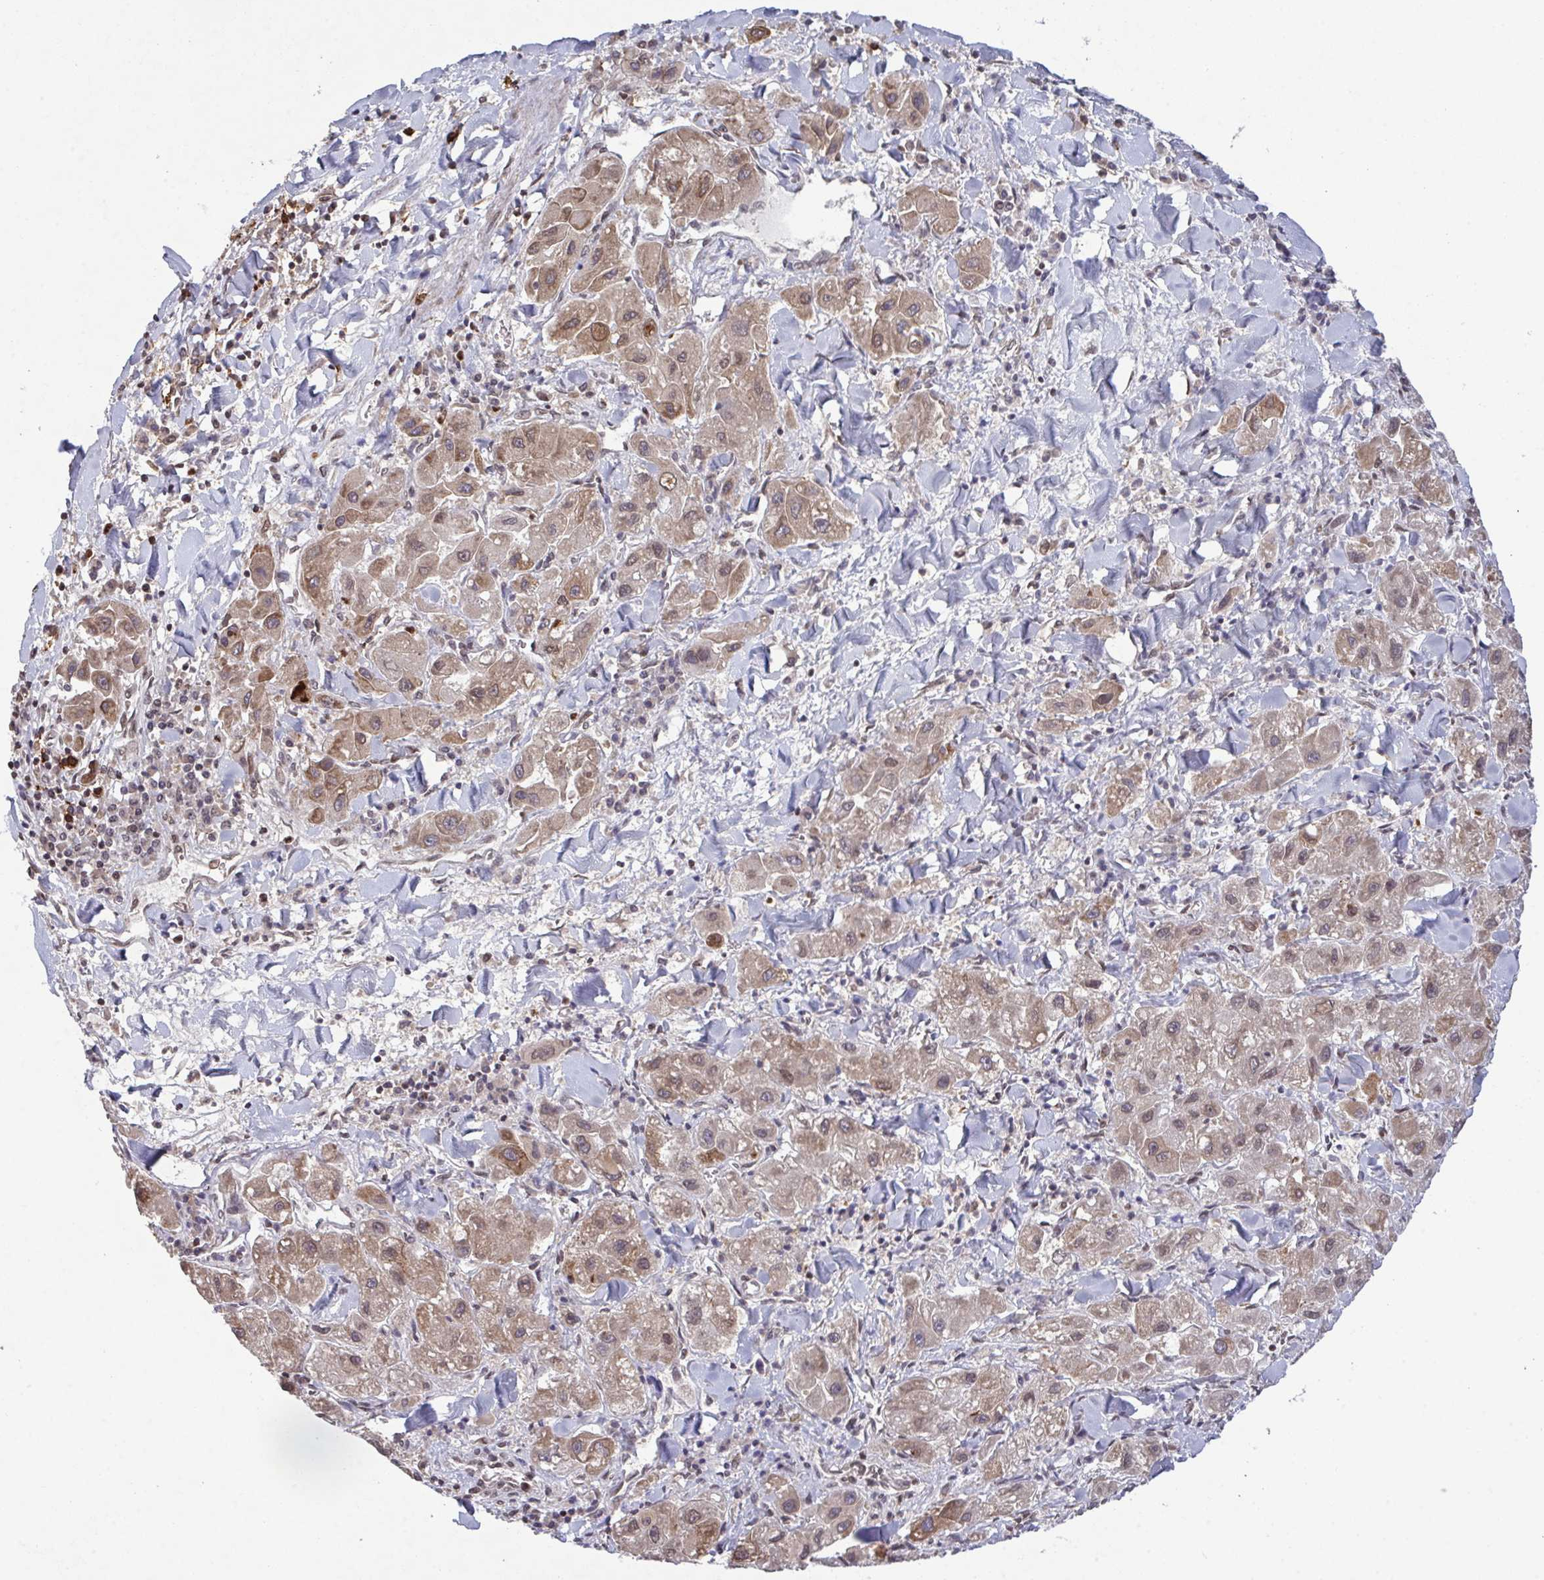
{"staining": {"intensity": "moderate", "quantity": ">75%", "location": "cytoplasmic/membranous,nuclear"}, "tissue": "liver cancer", "cell_type": "Tumor cells", "image_type": "cancer", "snomed": [{"axis": "morphology", "description": "Carcinoma, Hepatocellular, NOS"}, {"axis": "topography", "description": "Liver"}], "caption": "Protein expression analysis of human liver cancer reveals moderate cytoplasmic/membranous and nuclear staining in approximately >75% of tumor cells.", "gene": "UXT", "patient": {"sex": "male", "age": 24}}